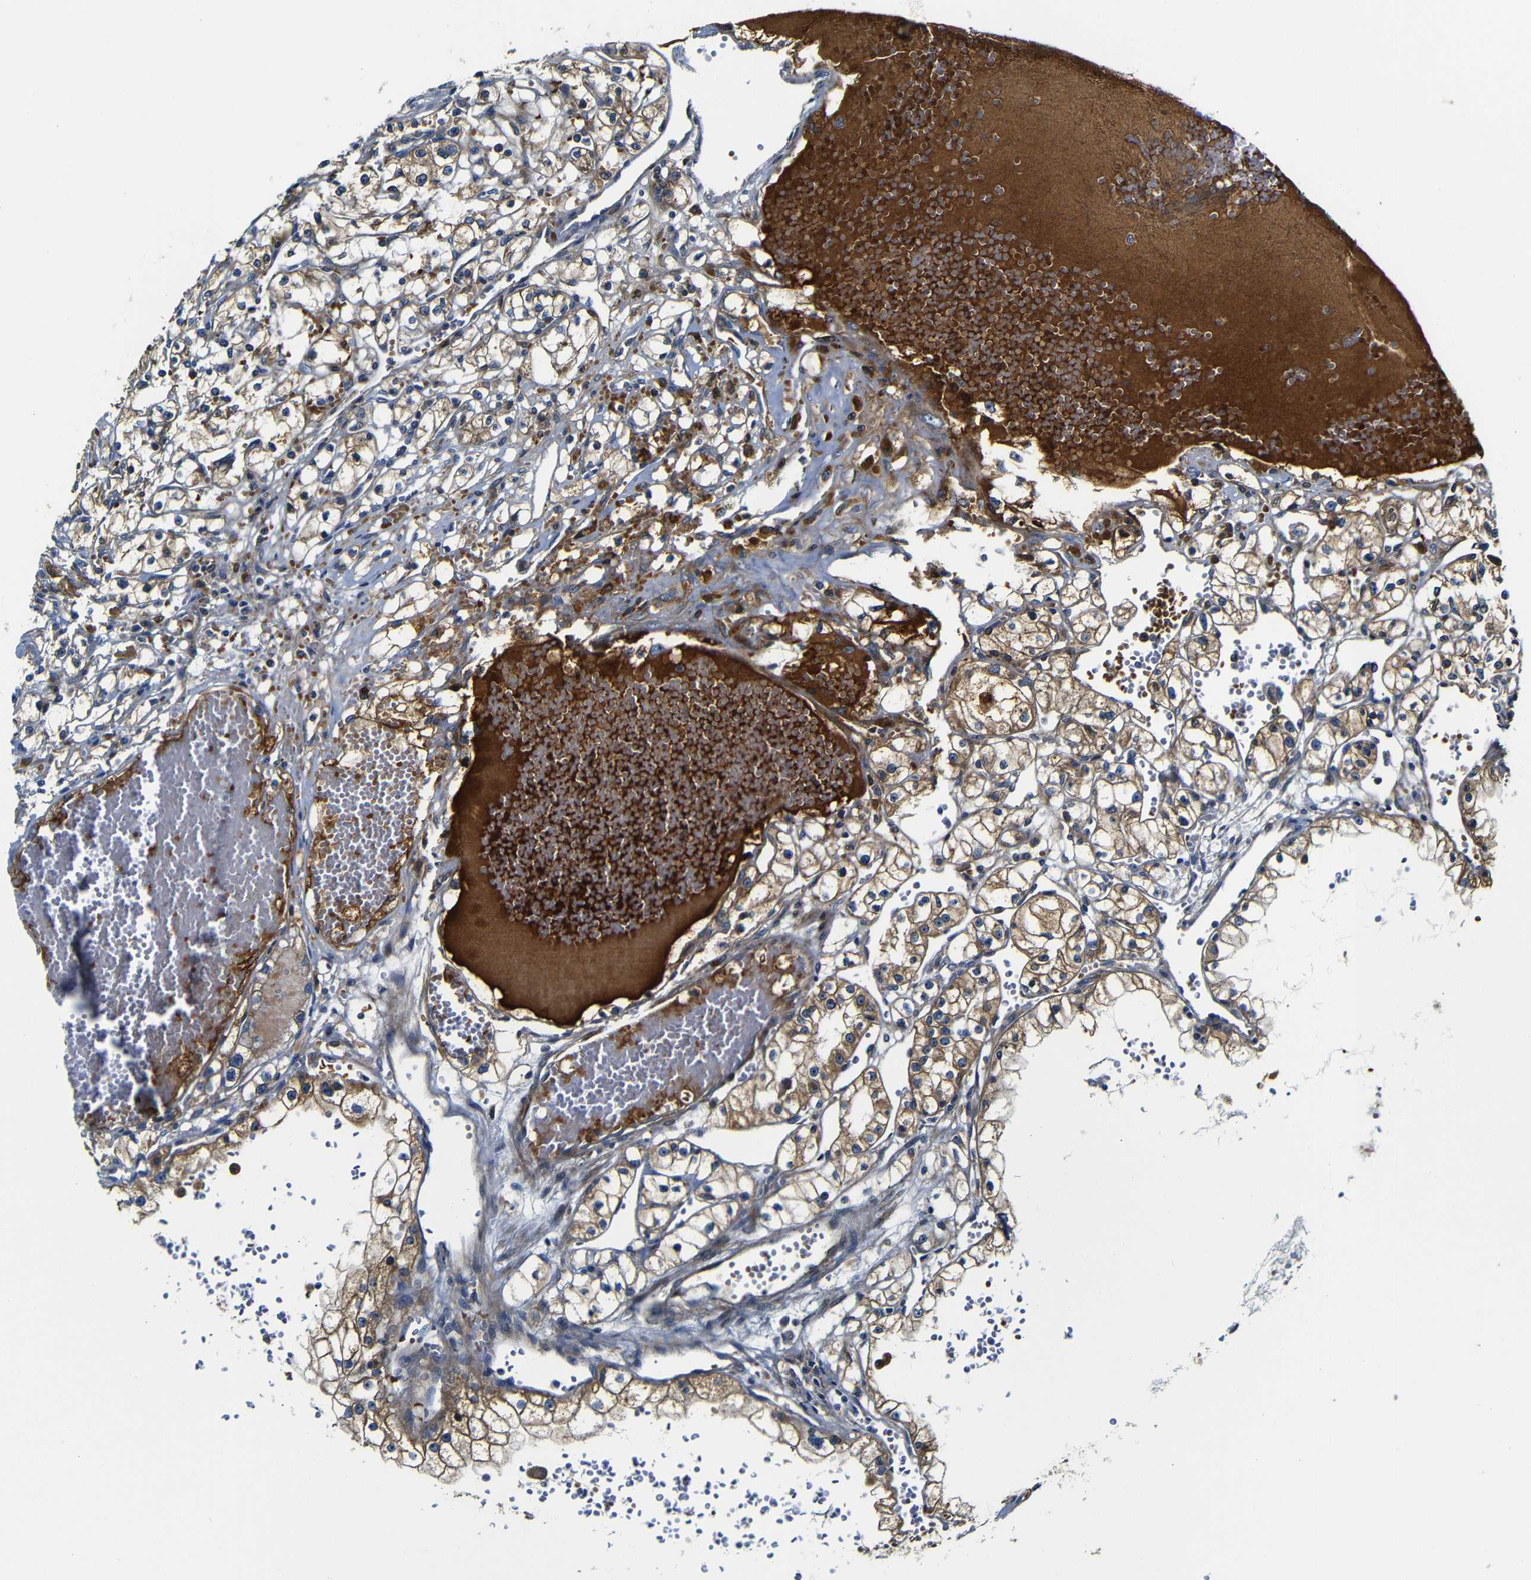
{"staining": {"intensity": "moderate", "quantity": ">75%", "location": "cytoplasmic/membranous"}, "tissue": "renal cancer", "cell_type": "Tumor cells", "image_type": "cancer", "snomed": [{"axis": "morphology", "description": "Adenocarcinoma, NOS"}, {"axis": "topography", "description": "Kidney"}], "caption": "Immunohistochemical staining of adenocarcinoma (renal) reveals medium levels of moderate cytoplasmic/membranous protein positivity in about >75% of tumor cells. The staining was performed using DAB (3,3'-diaminobenzidine), with brown indicating positive protein expression. Nuclei are stained blue with hematoxylin.", "gene": "CLCC1", "patient": {"sex": "male", "age": 56}}